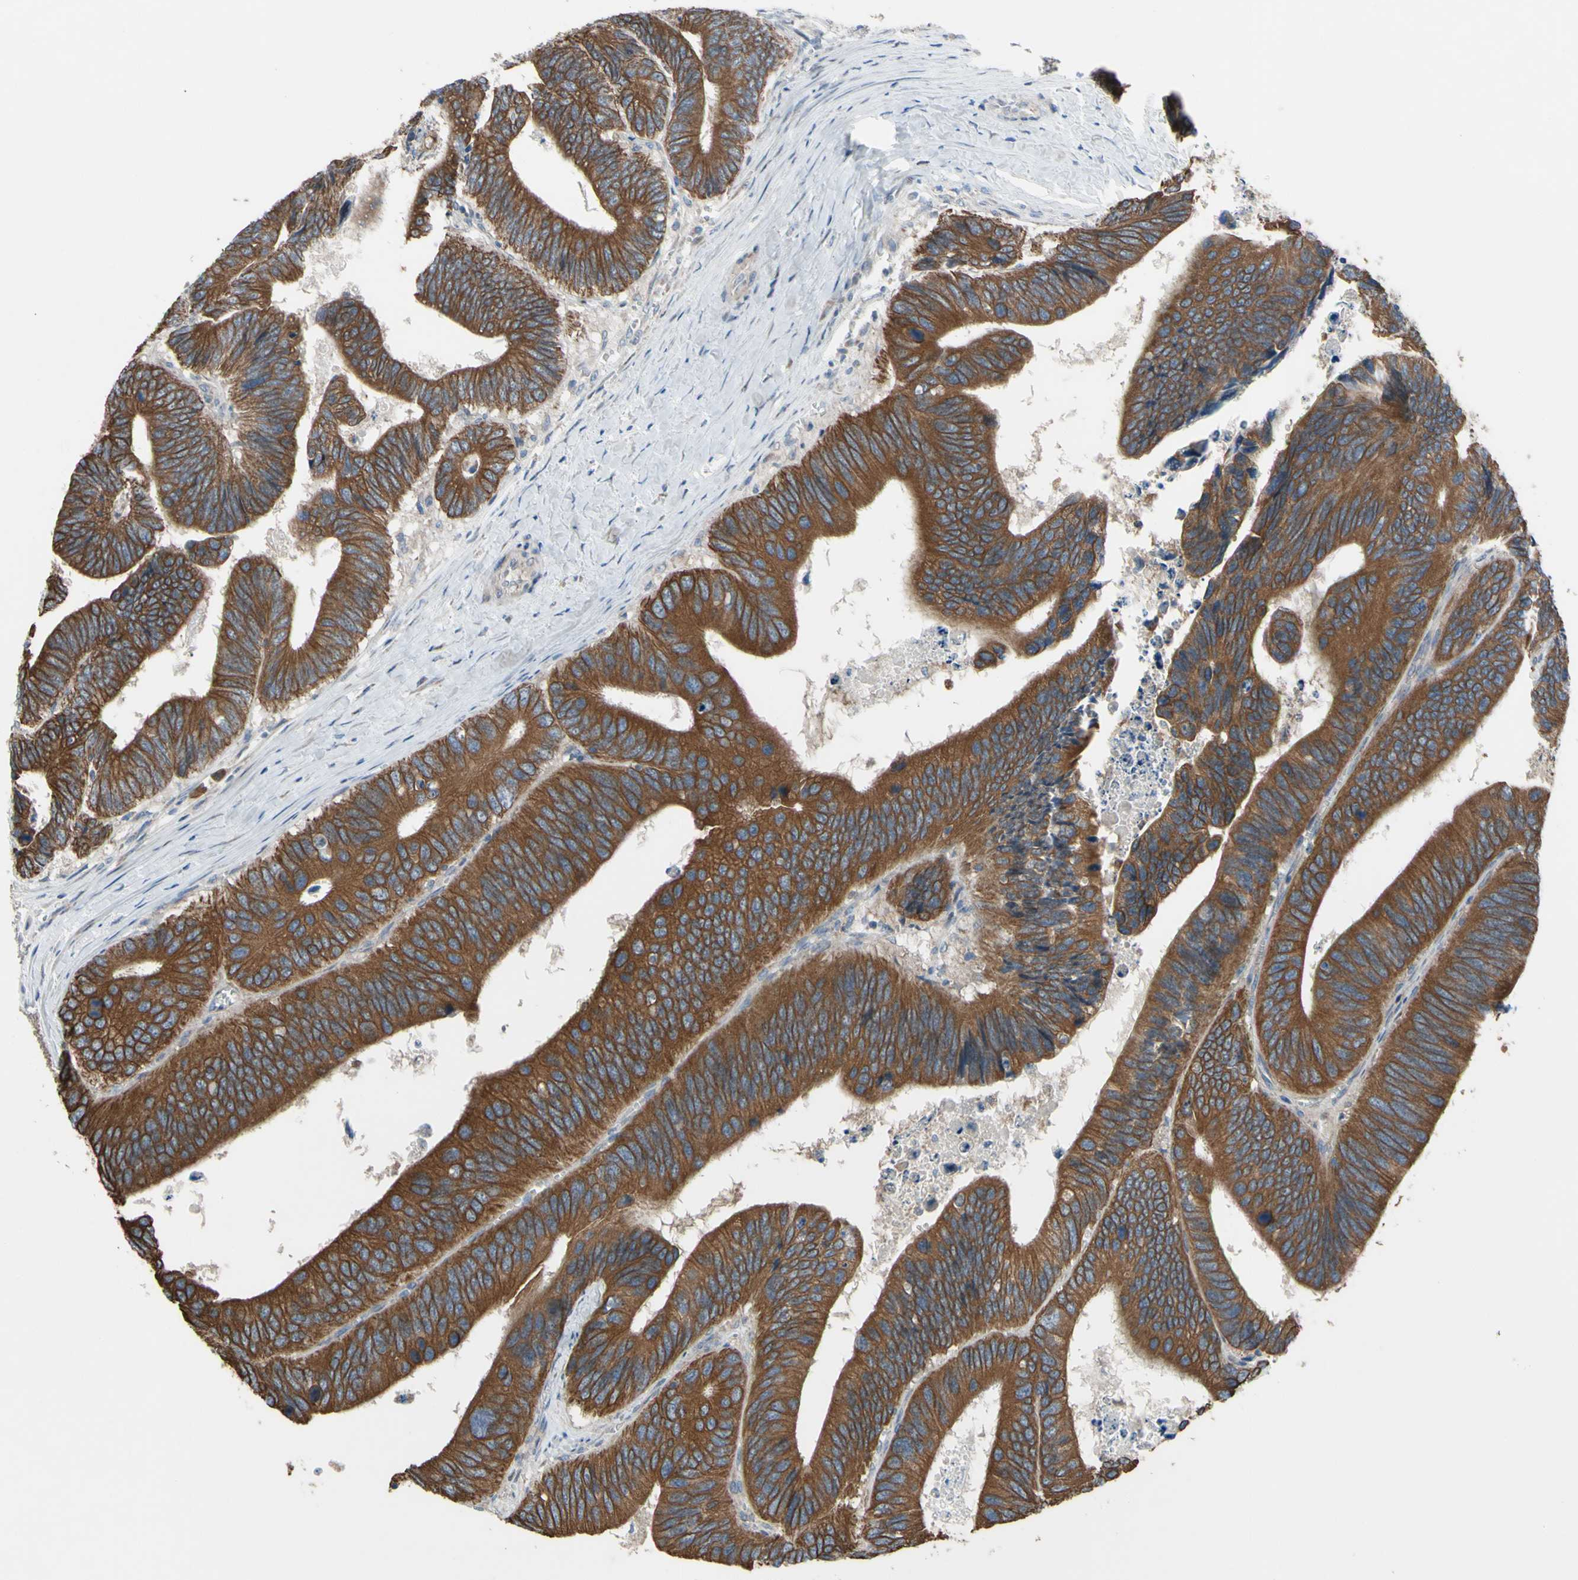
{"staining": {"intensity": "strong", "quantity": ">75%", "location": "cytoplasmic/membranous"}, "tissue": "colorectal cancer", "cell_type": "Tumor cells", "image_type": "cancer", "snomed": [{"axis": "morphology", "description": "Adenocarcinoma, NOS"}, {"axis": "topography", "description": "Colon"}], "caption": "Strong cytoplasmic/membranous positivity is identified in approximately >75% of tumor cells in colorectal adenocarcinoma.", "gene": "GRAMD2B", "patient": {"sex": "male", "age": 72}}